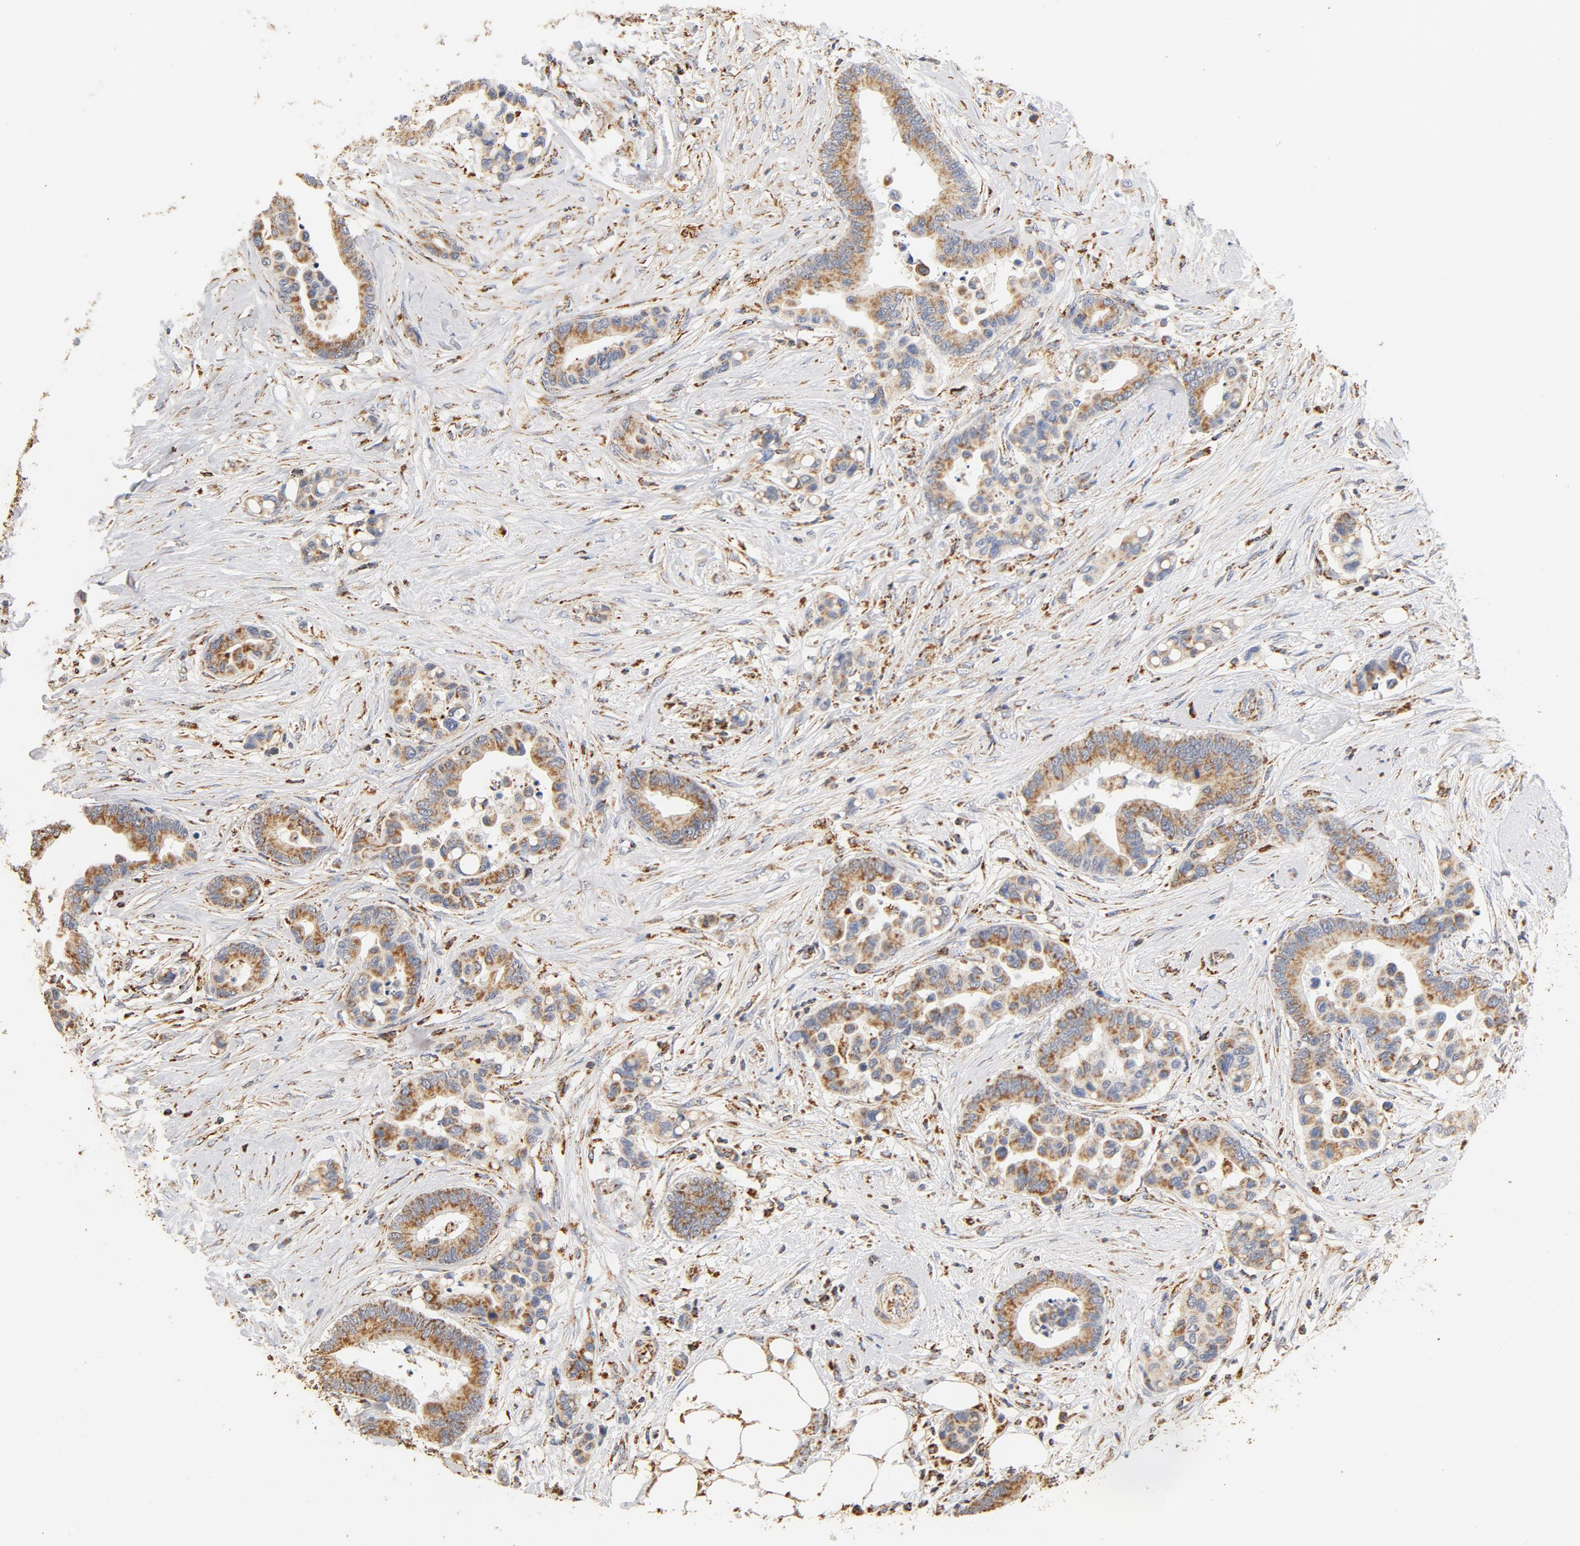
{"staining": {"intensity": "moderate", "quantity": ">75%", "location": "cytoplasmic/membranous"}, "tissue": "colorectal cancer", "cell_type": "Tumor cells", "image_type": "cancer", "snomed": [{"axis": "morphology", "description": "Adenocarcinoma, NOS"}, {"axis": "topography", "description": "Colon"}], "caption": "Colorectal adenocarcinoma stained for a protein (brown) shows moderate cytoplasmic/membranous positive positivity in about >75% of tumor cells.", "gene": "COX4I1", "patient": {"sex": "male", "age": 82}}